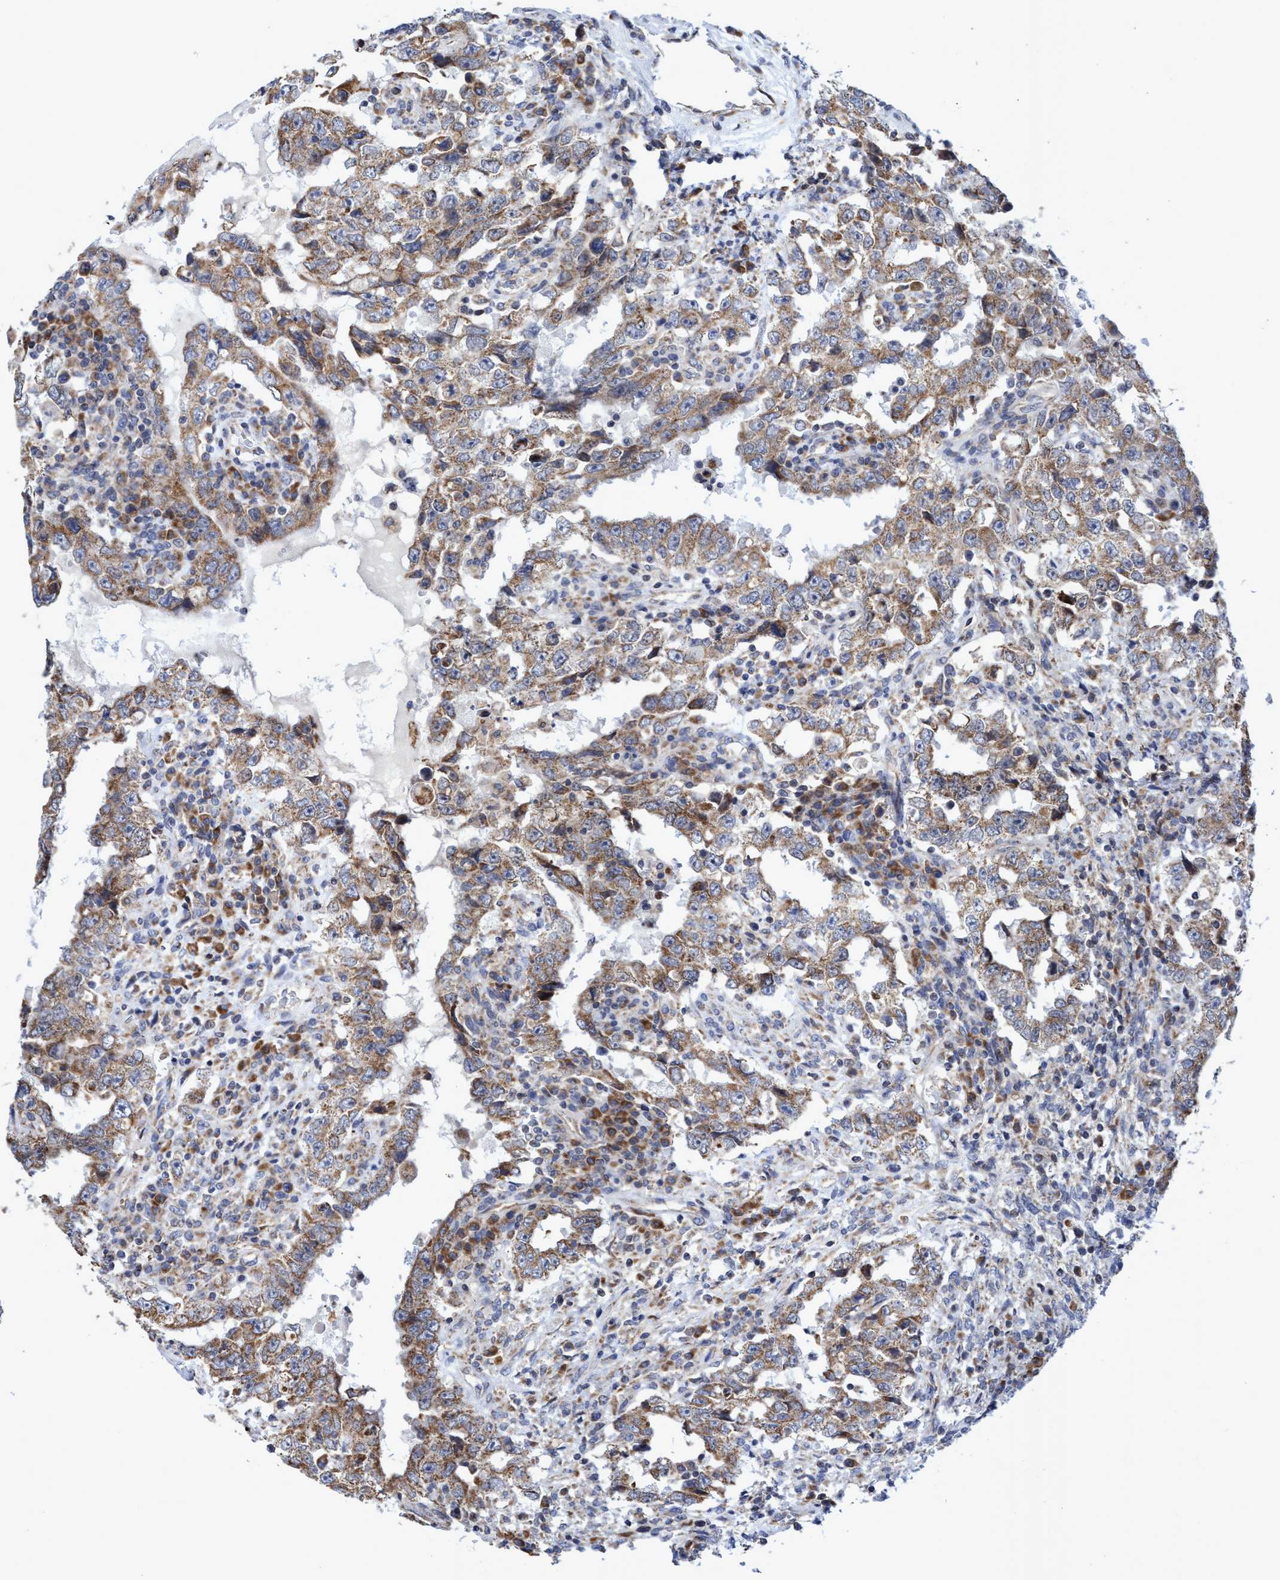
{"staining": {"intensity": "moderate", "quantity": ">75%", "location": "cytoplasmic/membranous"}, "tissue": "testis cancer", "cell_type": "Tumor cells", "image_type": "cancer", "snomed": [{"axis": "morphology", "description": "Carcinoma, Embryonal, NOS"}, {"axis": "topography", "description": "Testis"}], "caption": "Testis cancer stained with DAB immunohistochemistry exhibits medium levels of moderate cytoplasmic/membranous expression in approximately >75% of tumor cells.", "gene": "NAT16", "patient": {"sex": "male", "age": 26}}